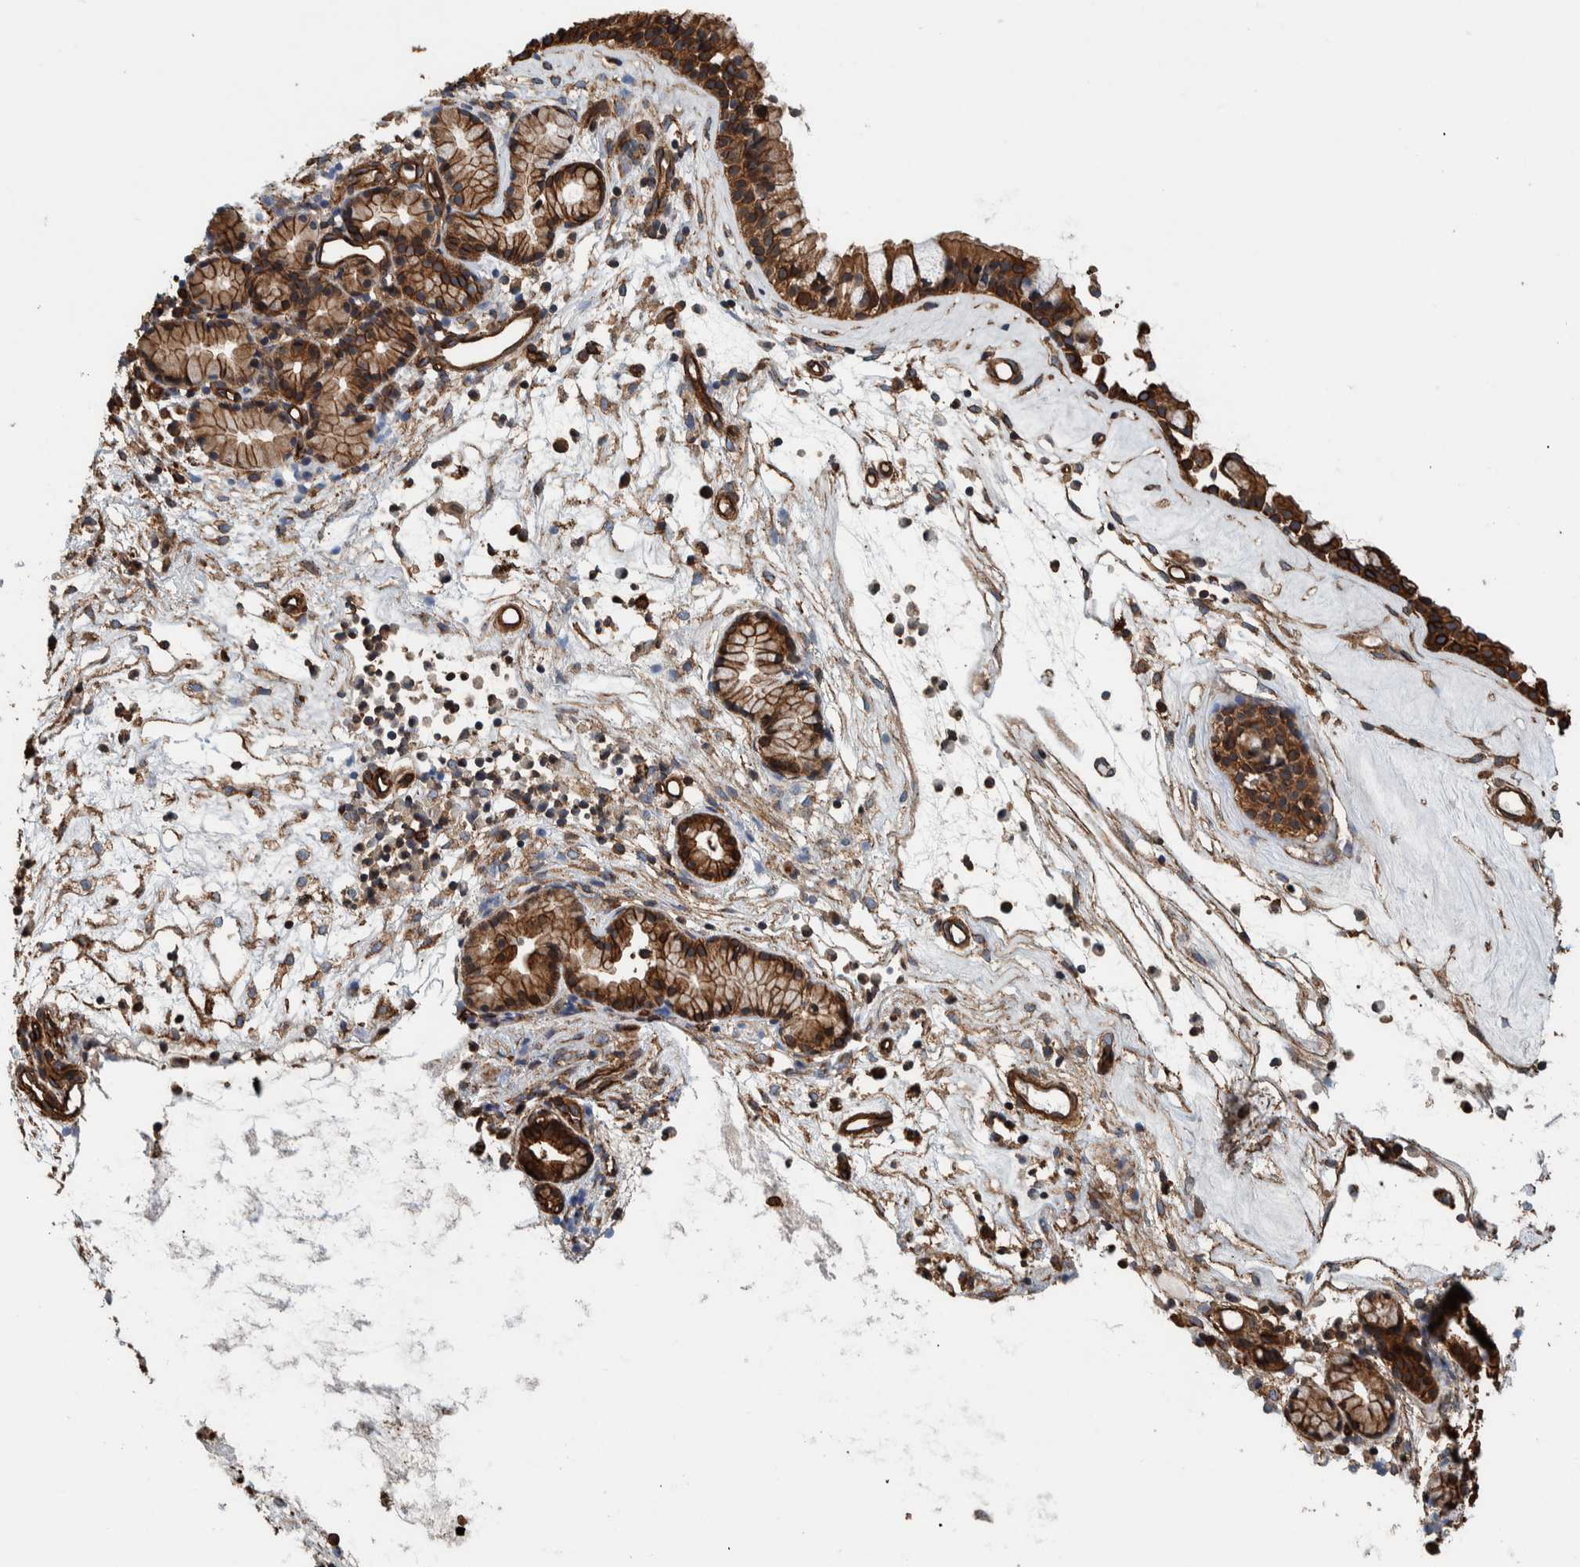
{"staining": {"intensity": "strong", "quantity": ">75%", "location": "cytoplasmic/membranous"}, "tissue": "nasopharynx", "cell_type": "Respiratory epithelial cells", "image_type": "normal", "snomed": [{"axis": "morphology", "description": "Normal tissue, NOS"}, {"axis": "topography", "description": "Nasopharynx"}], "caption": "Immunohistochemistry (DAB (3,3'-diaminobenzidine)) staining of unremarkable nasopharynx displays strong cytoplasmic/membranous protein expression in about >75% of respiratory epithelial cells.", "gene": "PKD1L1", "patient": {"sex": "female", "age": 42}}